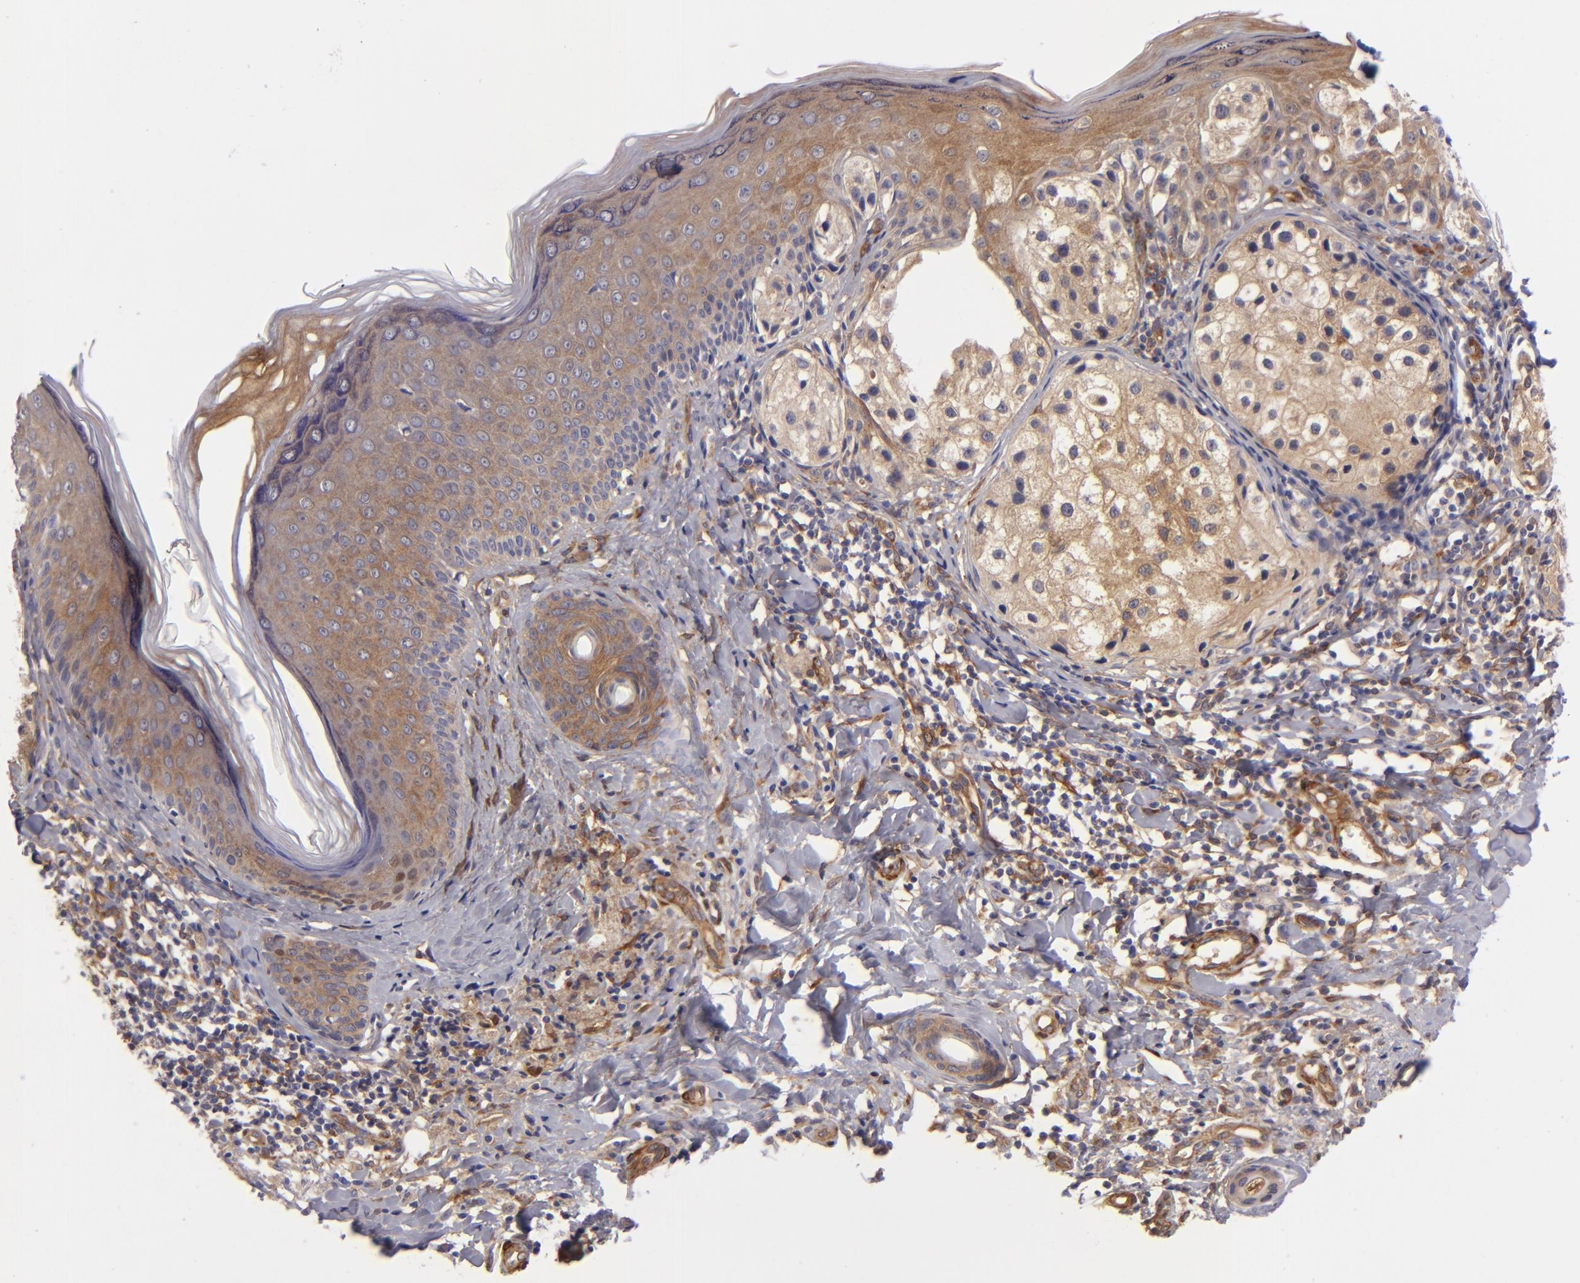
{"staining": {"intensity": "weak", "quantity": ">75%", "location": "cytoplasmic/membranous"}, "tissue": "melanoma", "cell_type": "Tumor cells", "image_type": "cancer", "snomed": [{"axis": "morphology", "description": "Malignant melanoma, NOS"}, {"axis": "topography", "description": "Skin"}], "caption": "Immunohistochemical staining of human malignant melanoma displays weak cytoplasmic/membranous protein positivity in approximately >75% of tumor cells.", "gene": "VCL", "patient": {"sex": "male", "age": 23}}